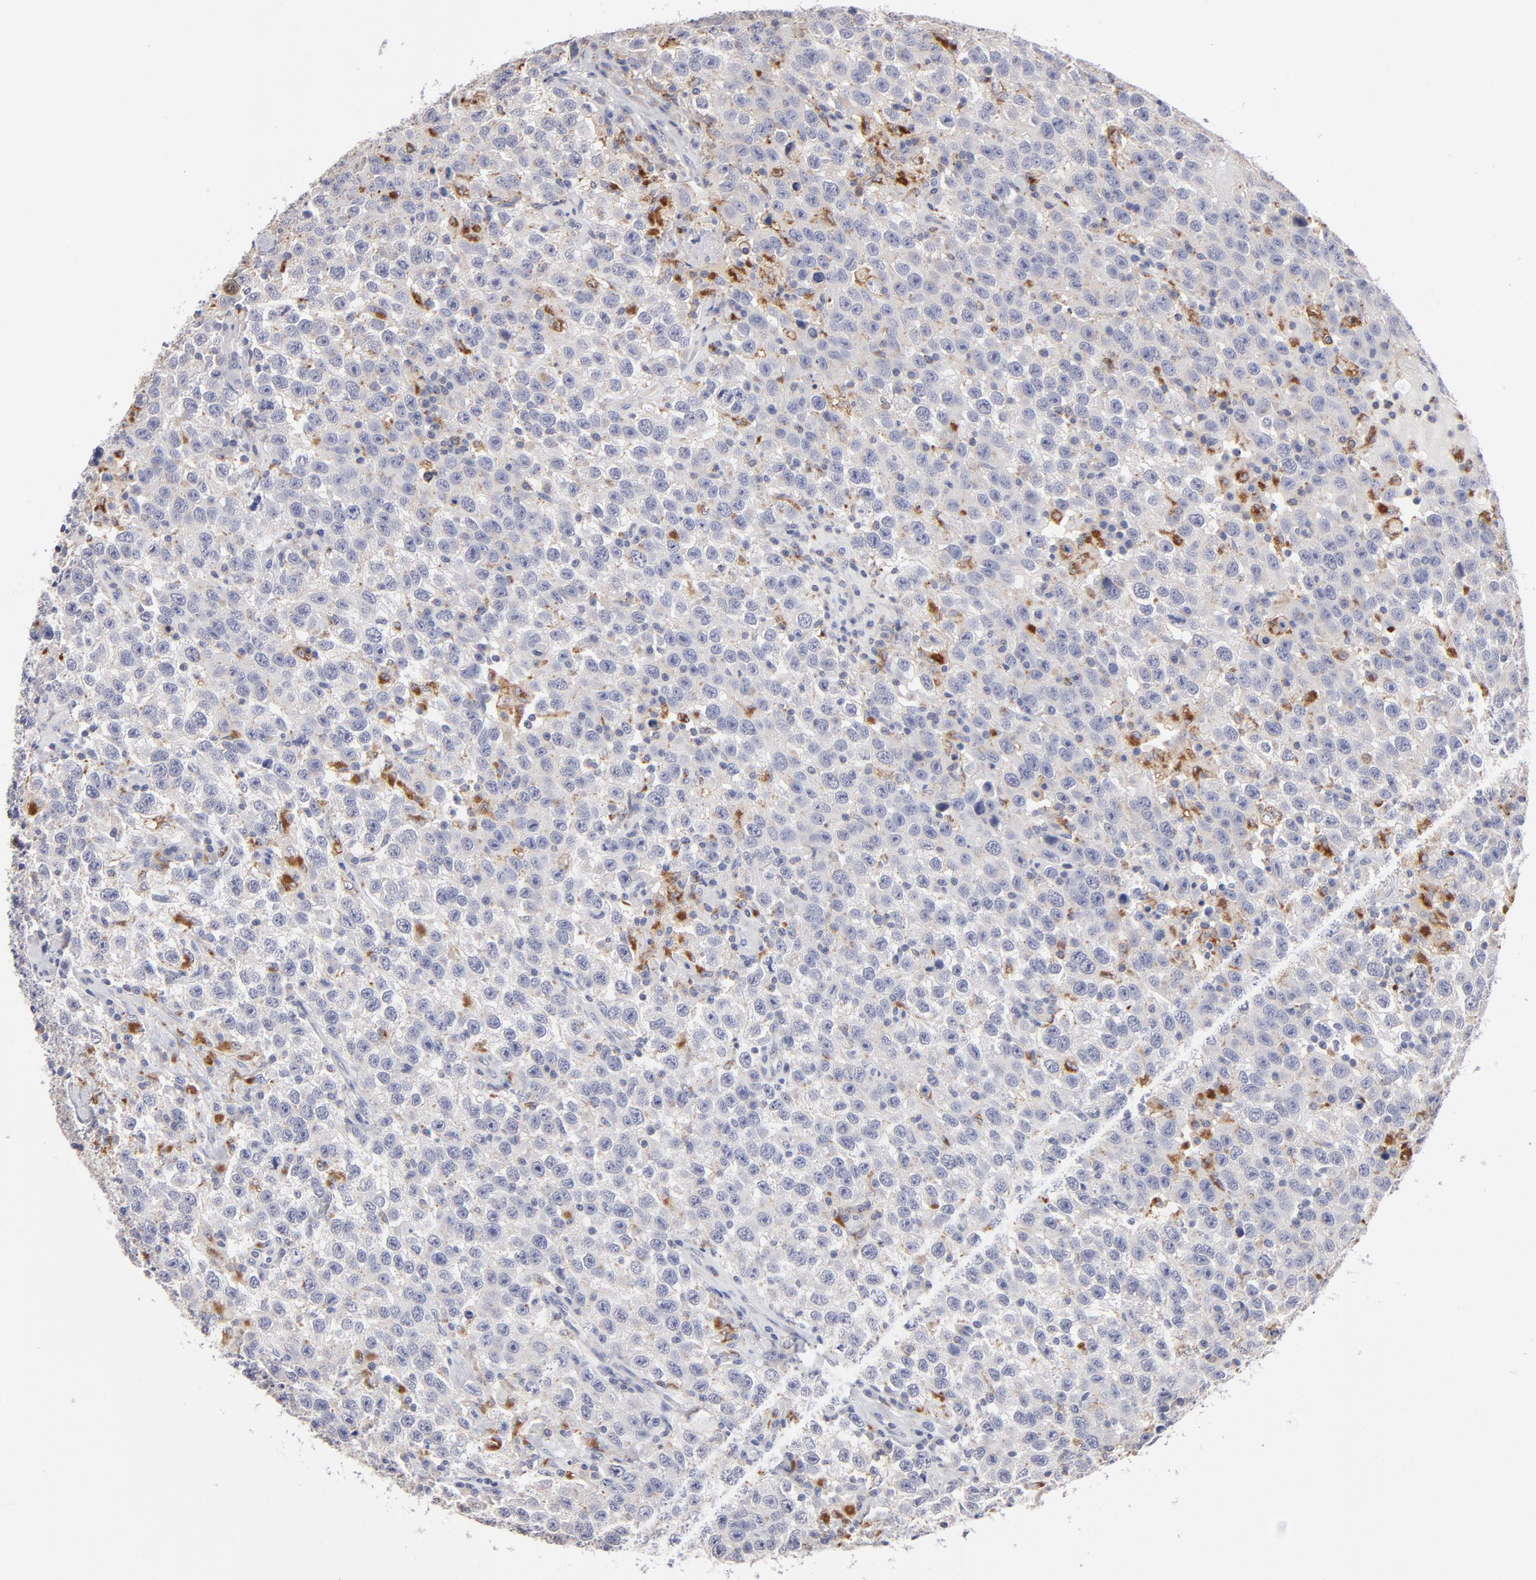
{"staining": {"intensity": "moderate", "quantity": "<25%", "location": "cytoplasmic/membranous"}, "tissue": "testis cancer", "cell_type": "Tumor cells", "image_type": "cancer", "snomed": [{"axis": "morphology", "description": "Seminoma, NOS"}, {"axis": "topography", "description": "Testis"}], "caption": "Immunohistochemical staining of human testis cancer (seminoma) demonstrates moderate cytoplasmic/membranous protein positivity in about <25% of tumor cells. (DAB = brown stain, brightfield microscopy at high magnification).", "gene": "RRAGB", "patient": {"sex": "male", "age": 41}}